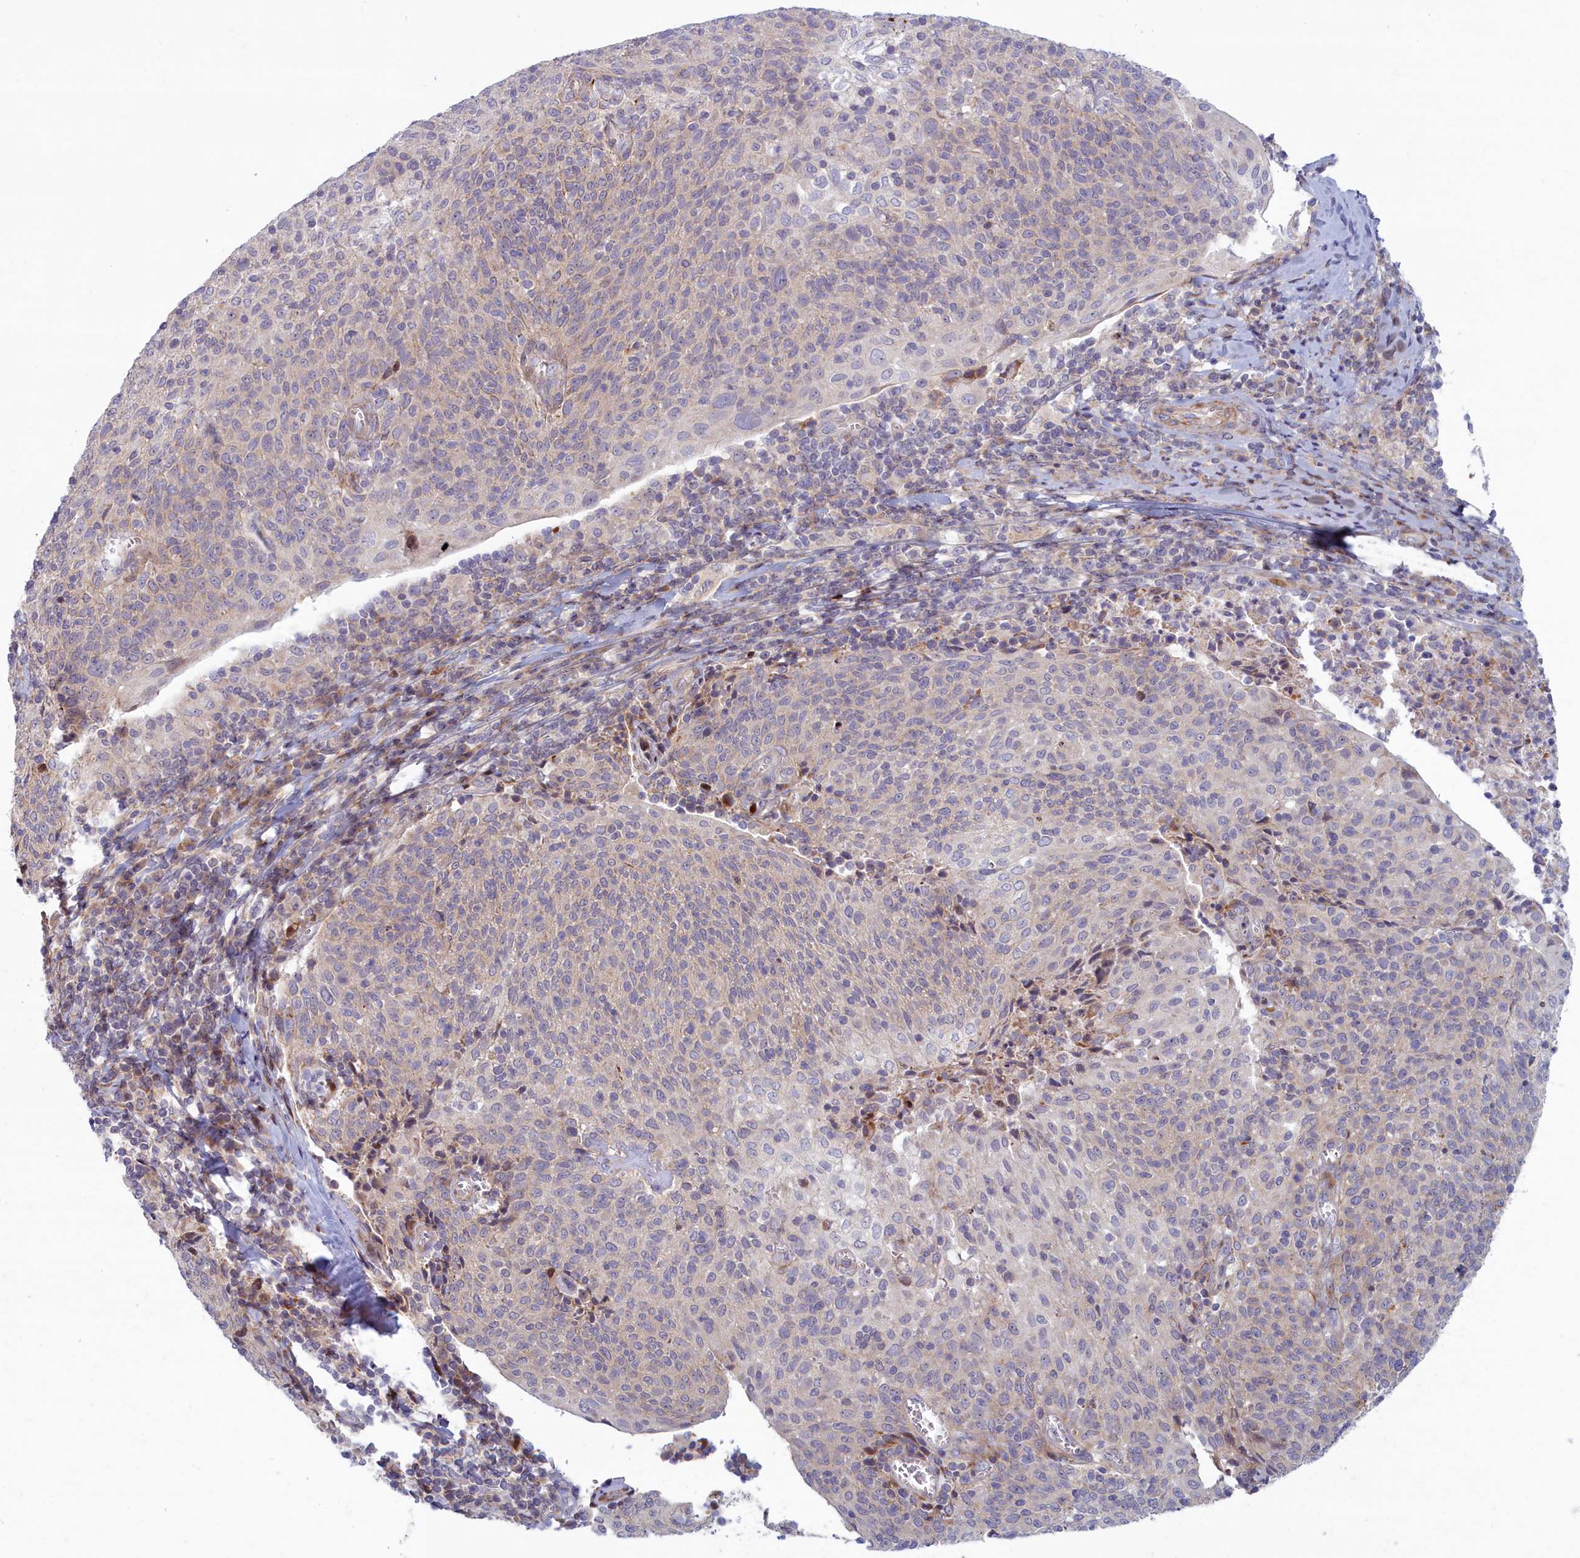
{"staining": {"intensity": "negative", "quantity": "none", "location": "none"}, "tissue": "cervical cancer", "cell_type": "Tumor cells", "image_type": "cancer", "snomed": [{"axis": "morphology", "description": "Squamous cell carcinoma, NOS"}, {"axis": "topography", "description": "Cervix"}], "caption": "This is an immunohistochemistry photomicrograph of squamous cell carcinoma (cervical). There is no expression in tumor cells.", "gene": "C15orf40", "patient": {"sex": "female", "age": 52}}